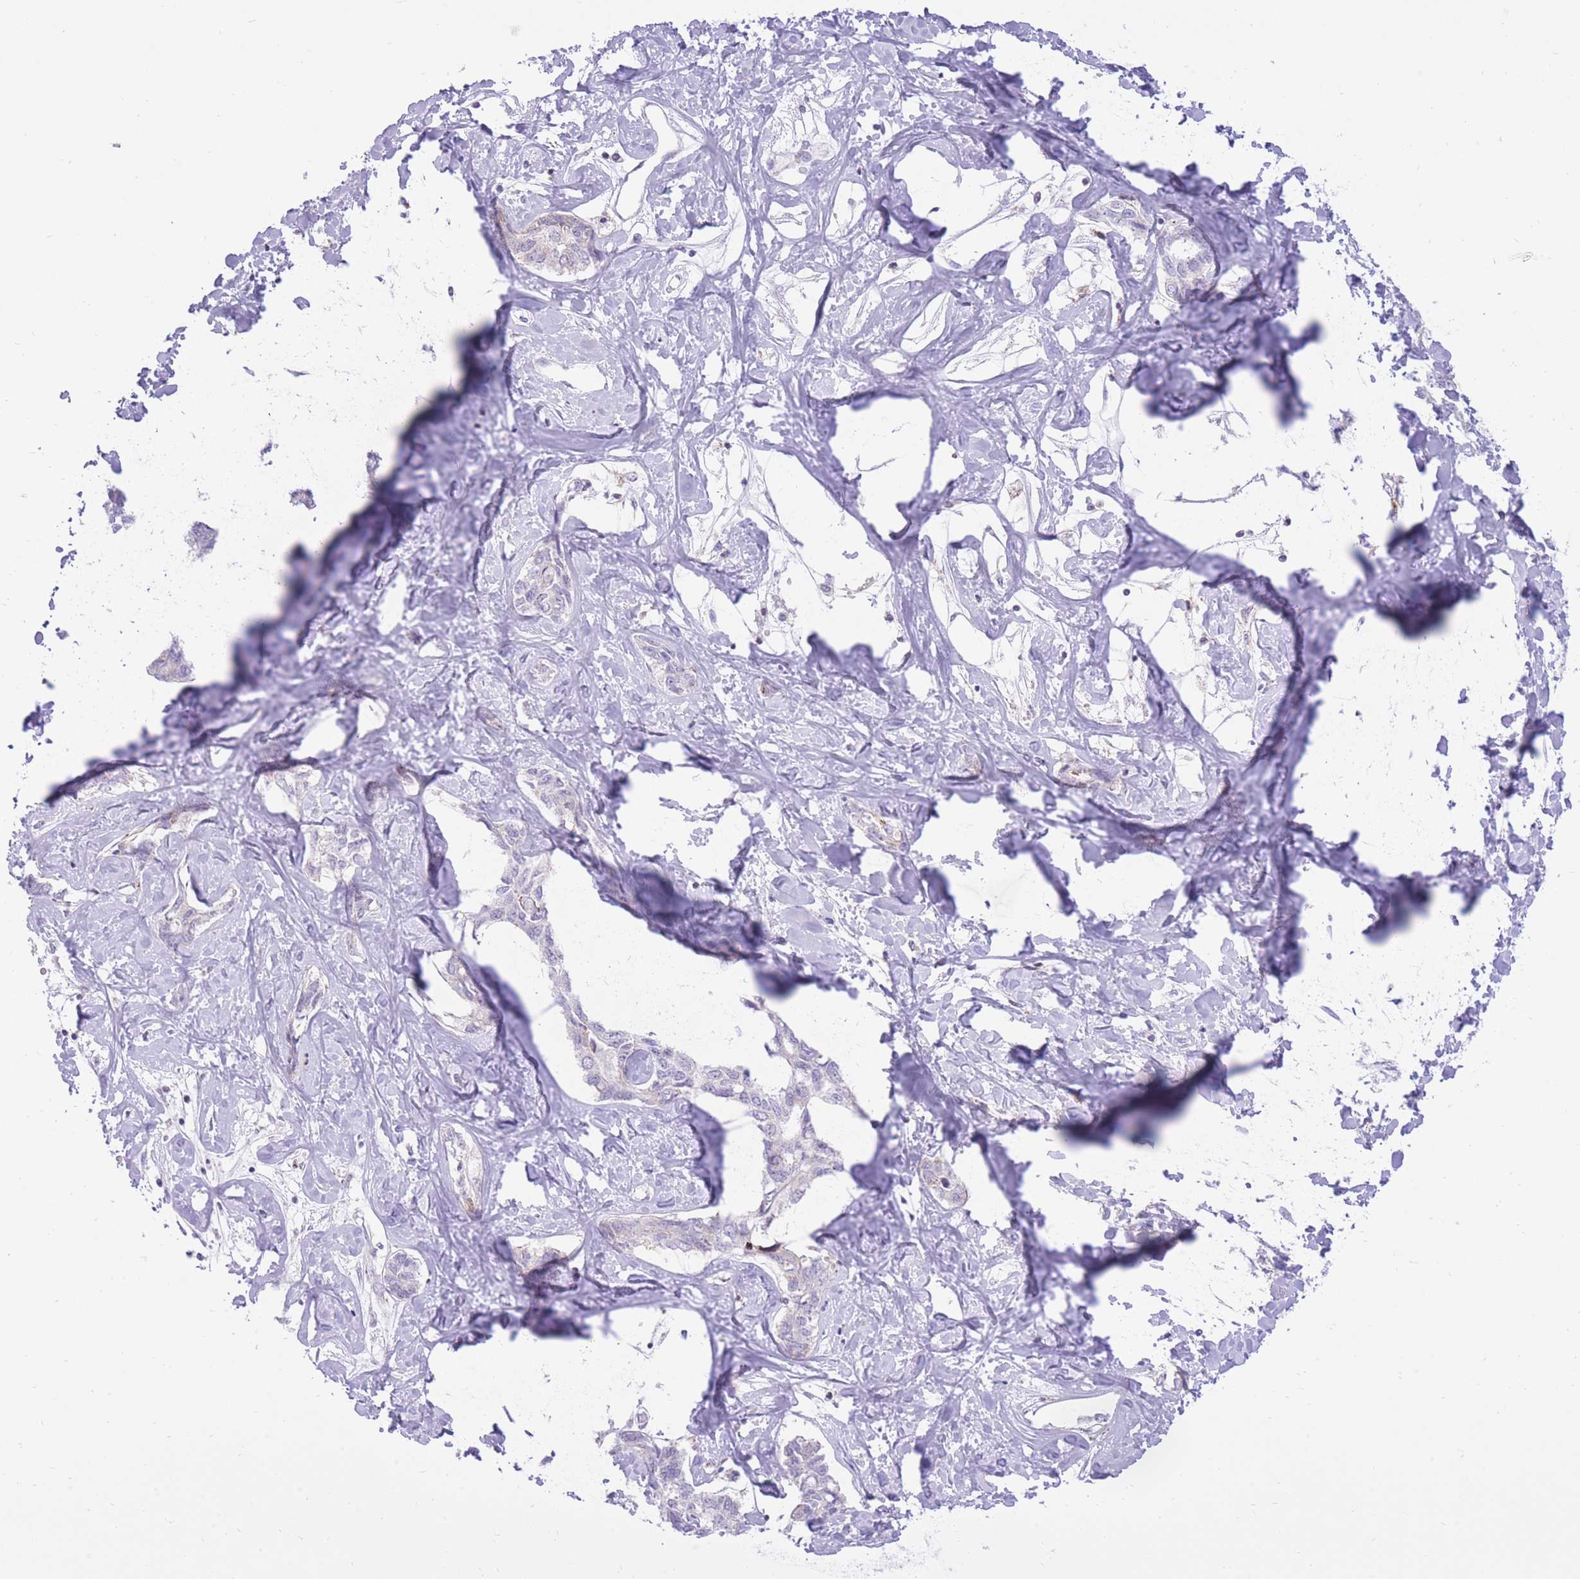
{"staining": {"intensity": "weak", "quantity": "<25%", "location": "cytoplasmic/membranous"}, "tissue": "liver cancer", "cell_type": "Tumor cells", "image_type": "cancer", "snomed": [{"axis": "morphology", "description": "Cholangiocarcinoma"}, {"axis": "topography", "description": "Liver"}], "caption": "Image shows no protein staining in tumor cells of liver cancer (cholangiocarcinoma) tissue.", "gene": "DENND2D", "patient": {"sex": "male", "age": 59}}